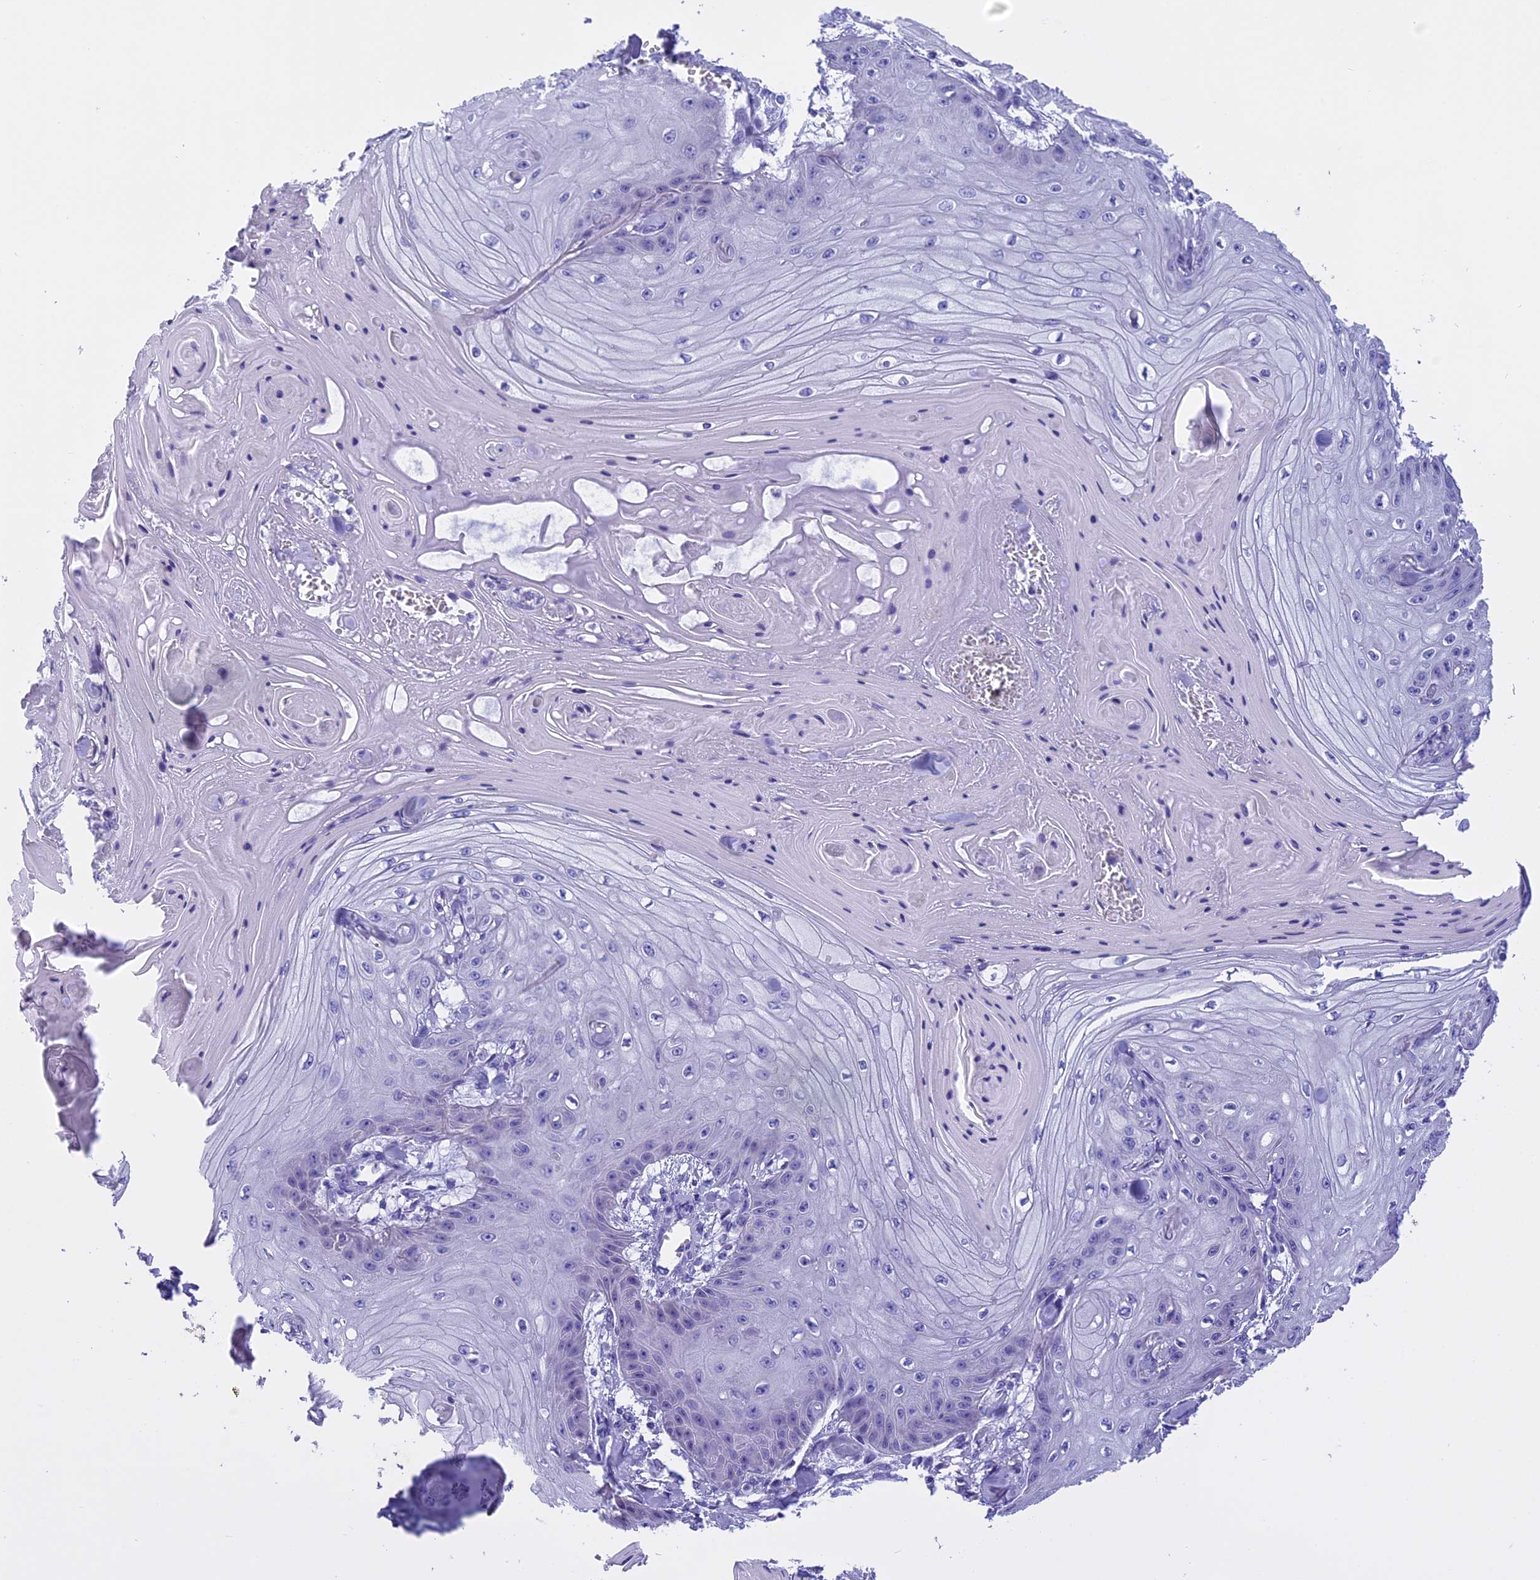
{"staining": {"intensity": "negative", "quantity": "none", "location": "none"}, "tissue": "skin cancer", "cell_type": "Tumor cells", "image_type": "cancer", "snomed": [{"axis": "morphology", "description": "Squamous cell carcinoma, NOS"}, {"axis": "topography", "description": "Skin"}], "caption": "Skin squamous cell carcinoma stained for a protein using immunohistochemistry shows no positivity tumor cells.", "gene": "KCTD14", "patient": {"sex": "male", "age": 74}}